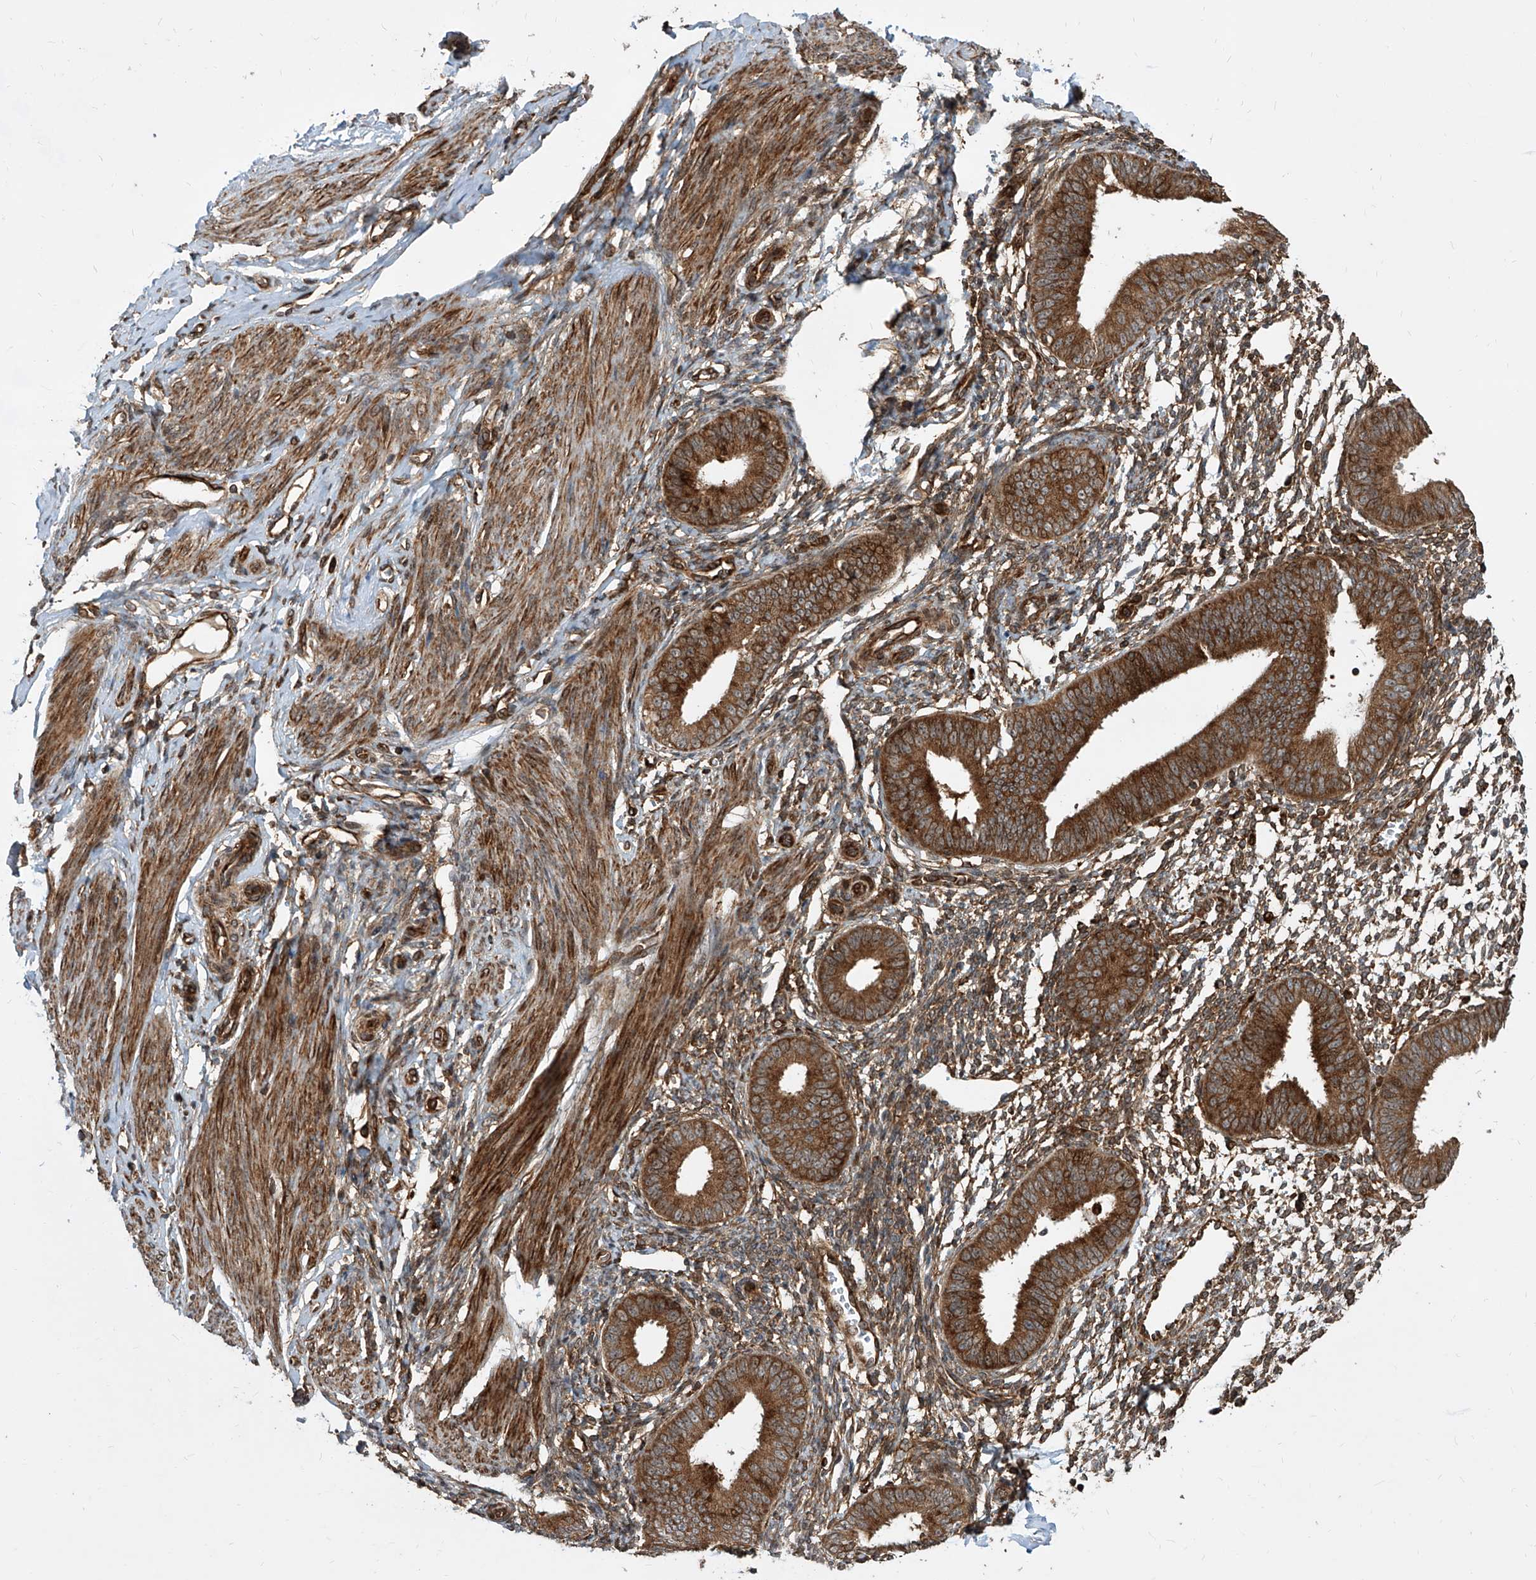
{"staining": {"intensity": "moderate", "quantity": "25%-75%", "location": "cytoplasmic/membranous"}, "tissue": "endometrium", "cell_type": "Cells in endometrial stroma", "image_type": "normal", "snomed": [{"axis": "morphology", "description": "Normal tissue, NOS"}, {"axis": "topography", "description": "Uterus"}, {"axis": "topography", "description": "Endometrium"}], "caption": "An immunohistochemistry (IHC) photomicrograph of benign tissue is shown. Protein staining in brown highlights moderate cytoplasmic/membranous positivity in endometrium within cells in endometrial stroma. Immunohistochemistry stains the protein in brown and the nuclei are stained blue.", "gene": "MAGED2", "patient": {"sex": "female", "age": 48}}